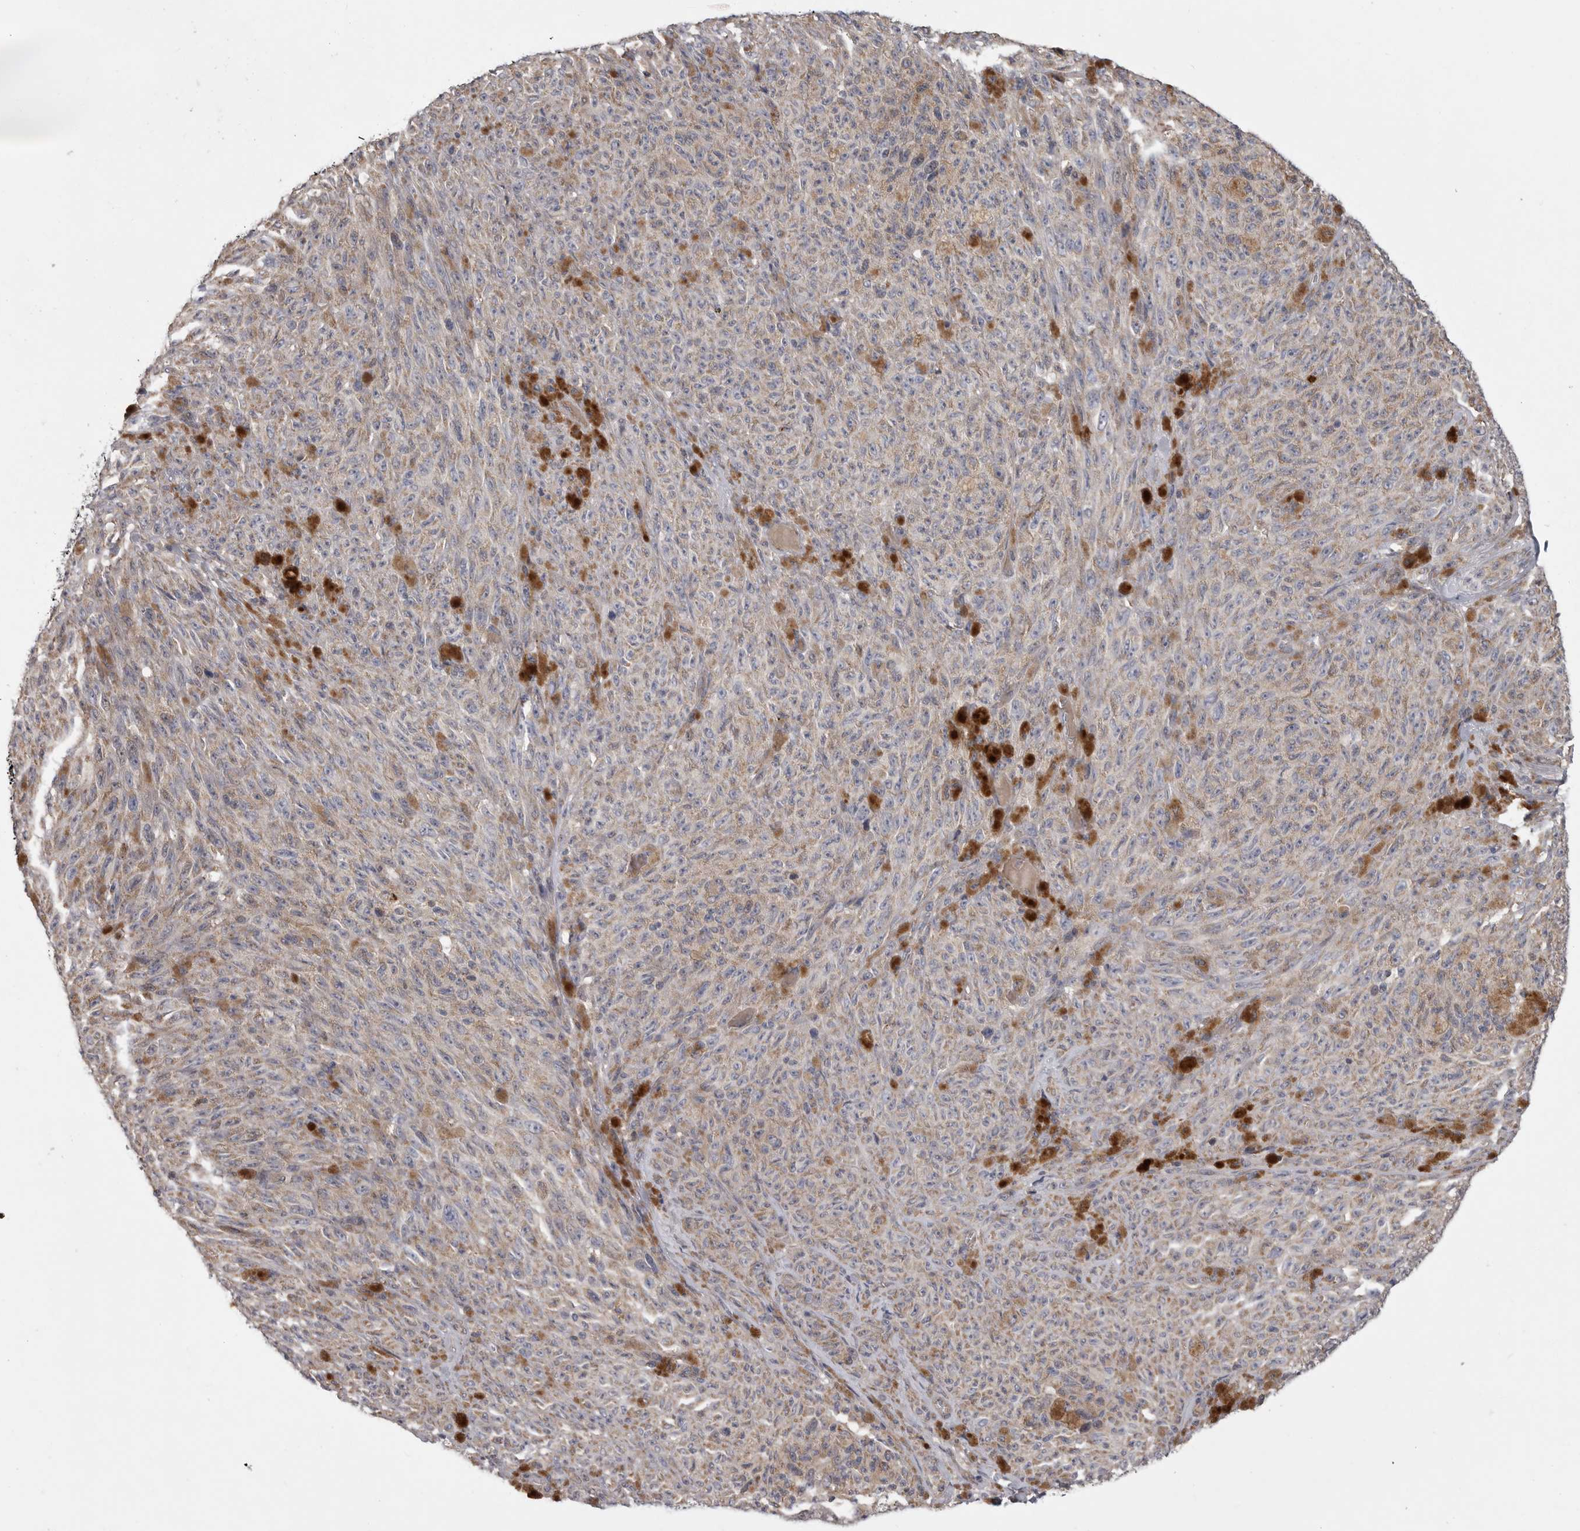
{"staining": {"intensity": "negative", "quantity": "none", "location": "none"}, "tissue": "melanoma", "cell_type": "Tumor cells", "image_type": "cancer", "snomed": [{"axis": "morphology", "description": "Malignant melanoma, NOS"}, {"axis": "topography", "description": "Skin"}], "caption": "Melanoma stained for a protein using immunohistochemistry (IHC) shows no expression tumor cells.", "gene": "CRP", "patient": {"sex": "female", "age": 82}}